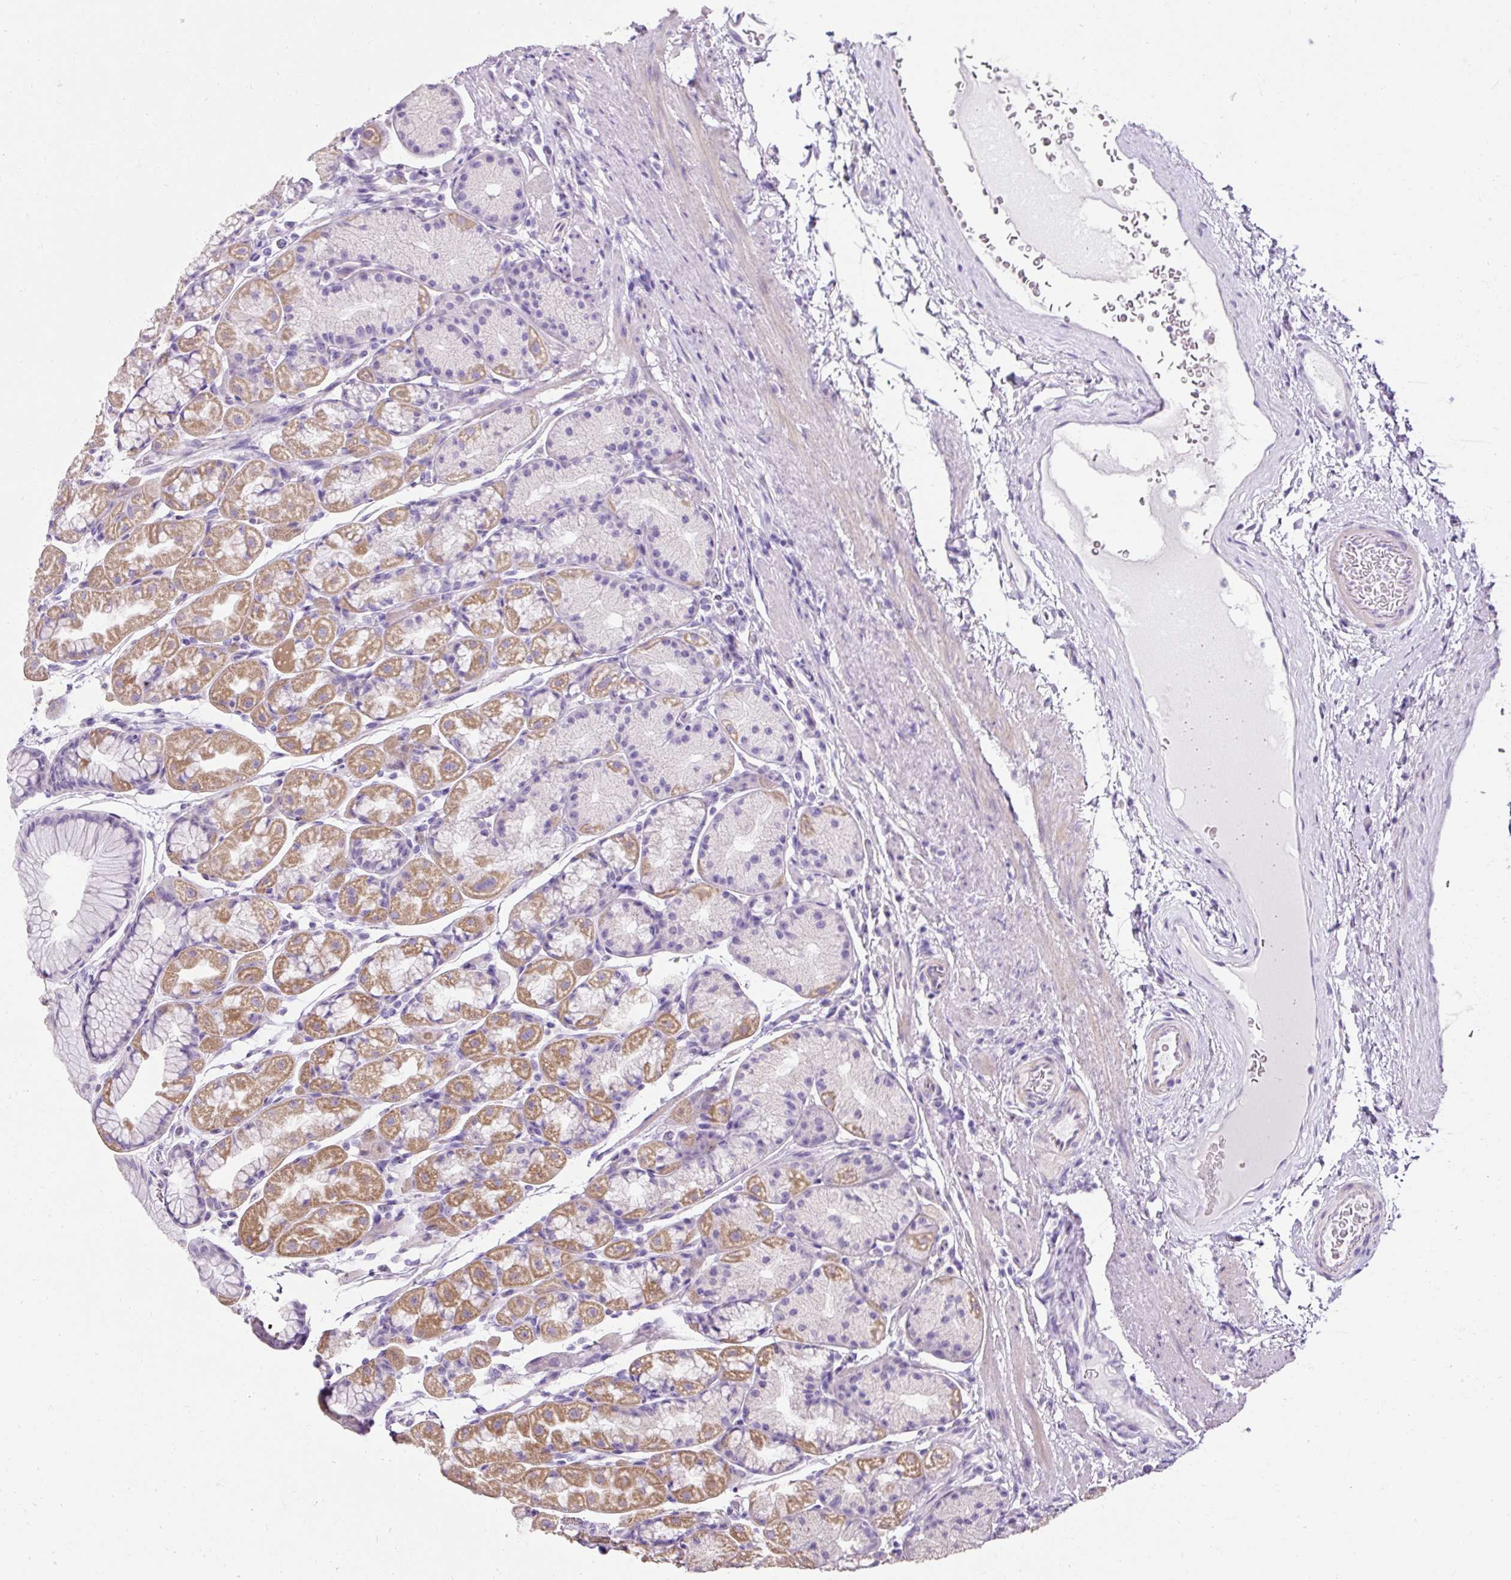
{"staining": {"intensity": "moderate", "quantity": "25%-75%", "location": "cytoplasmic/membranous"}, "tissue": "stomach", "cell_type": "Glandular cells", "image_type": "normal", "snomed": [{"axis": "morphology", "description": "Normal tissue, NOS"}, {"axis": "topography", "description": "Stomach, lower"}], "caption": "Protein staining of normal stomach shows moderate cytoplasmic/membranous expression in approximately 25%-75% of glandular cells. (IHC, brightfield microscopy, high magnification).", "gene": "C2CD4C", "patient": {"sex": "male", "age": 67}}